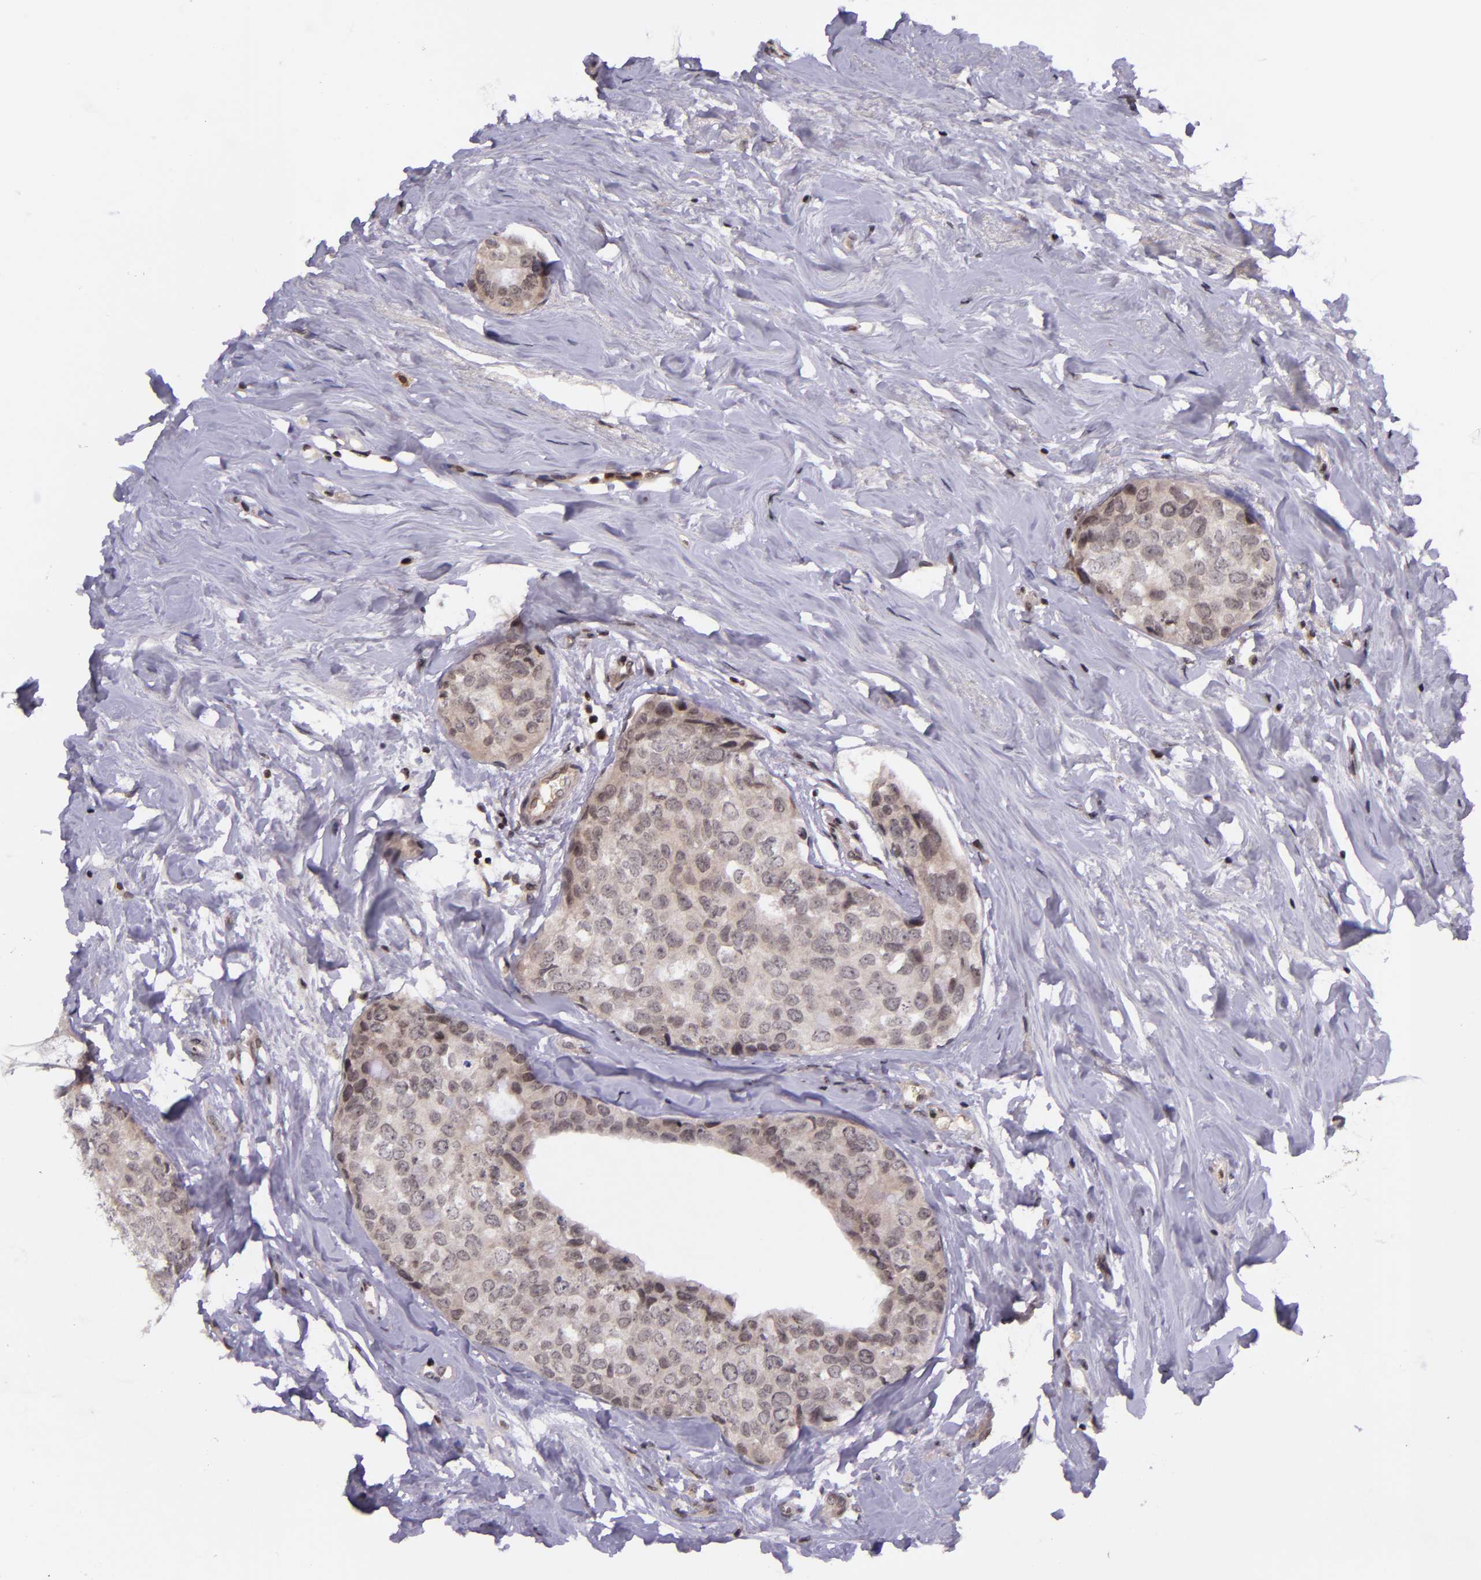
{"staining": {"intensity": "weak", "quantity": ">75%", "location": "cytoplasmic/membranous"}, "tissue": "breast cancer", "cell_type": "Tumor cells", "image_type": "cancer", "snomed": [{"axis": "morphology", "description": "Normal tissue, NOS"}, {"axis": "morphology", "description": "Duct carcinoma"}, {"axis": "topography", "description": "Breast"}], "caption": "A high-resolution micrograph shows immunohistochemistry staining of breast intraductal carcinoma, which shows weak cytoplasmic/membranous expression in approximately >75% of tumor cells.", "gene": "SELL", "patient": {"sex": "female", "age": 50}}